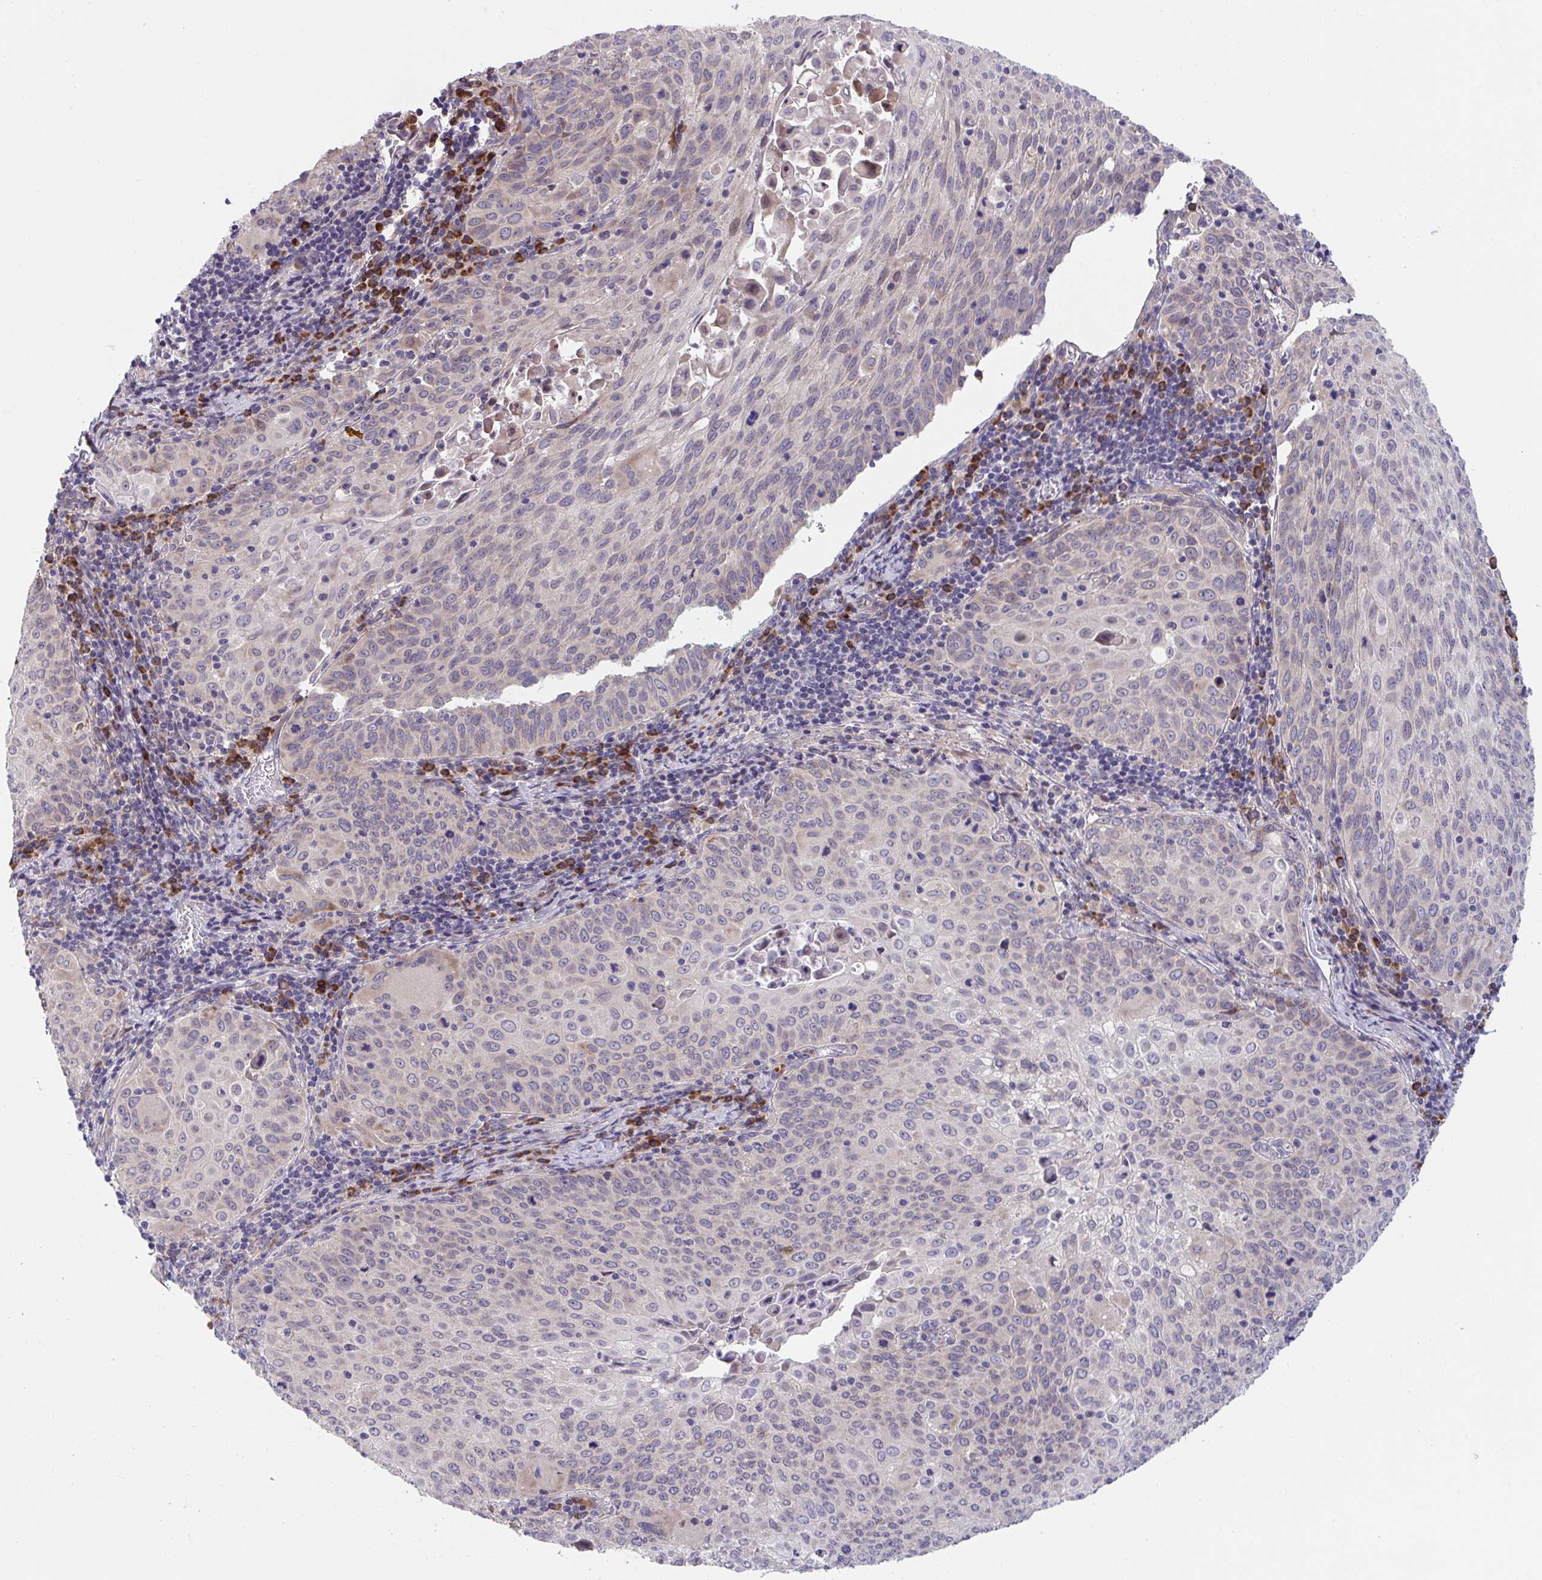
{"staining": {"intensity": "weak", "quantity": "<25%", "location": "cytoplasmic/membranous"}, "tissue": "cervical cancer", "cell_type": "Tumor cells", "image_type": "cancer", "snomed": [{"axis": "morphology", "description": "Squamous cell carcinoma, NOS"}, {"axis": "topography", "description": "Cervix"}], "caption": "Tumor cells show no significant protein expression in squamous cell carcinoma (cervical).", "gene": "SUSD4", "patient": {"sex": "female", "age": 65}}